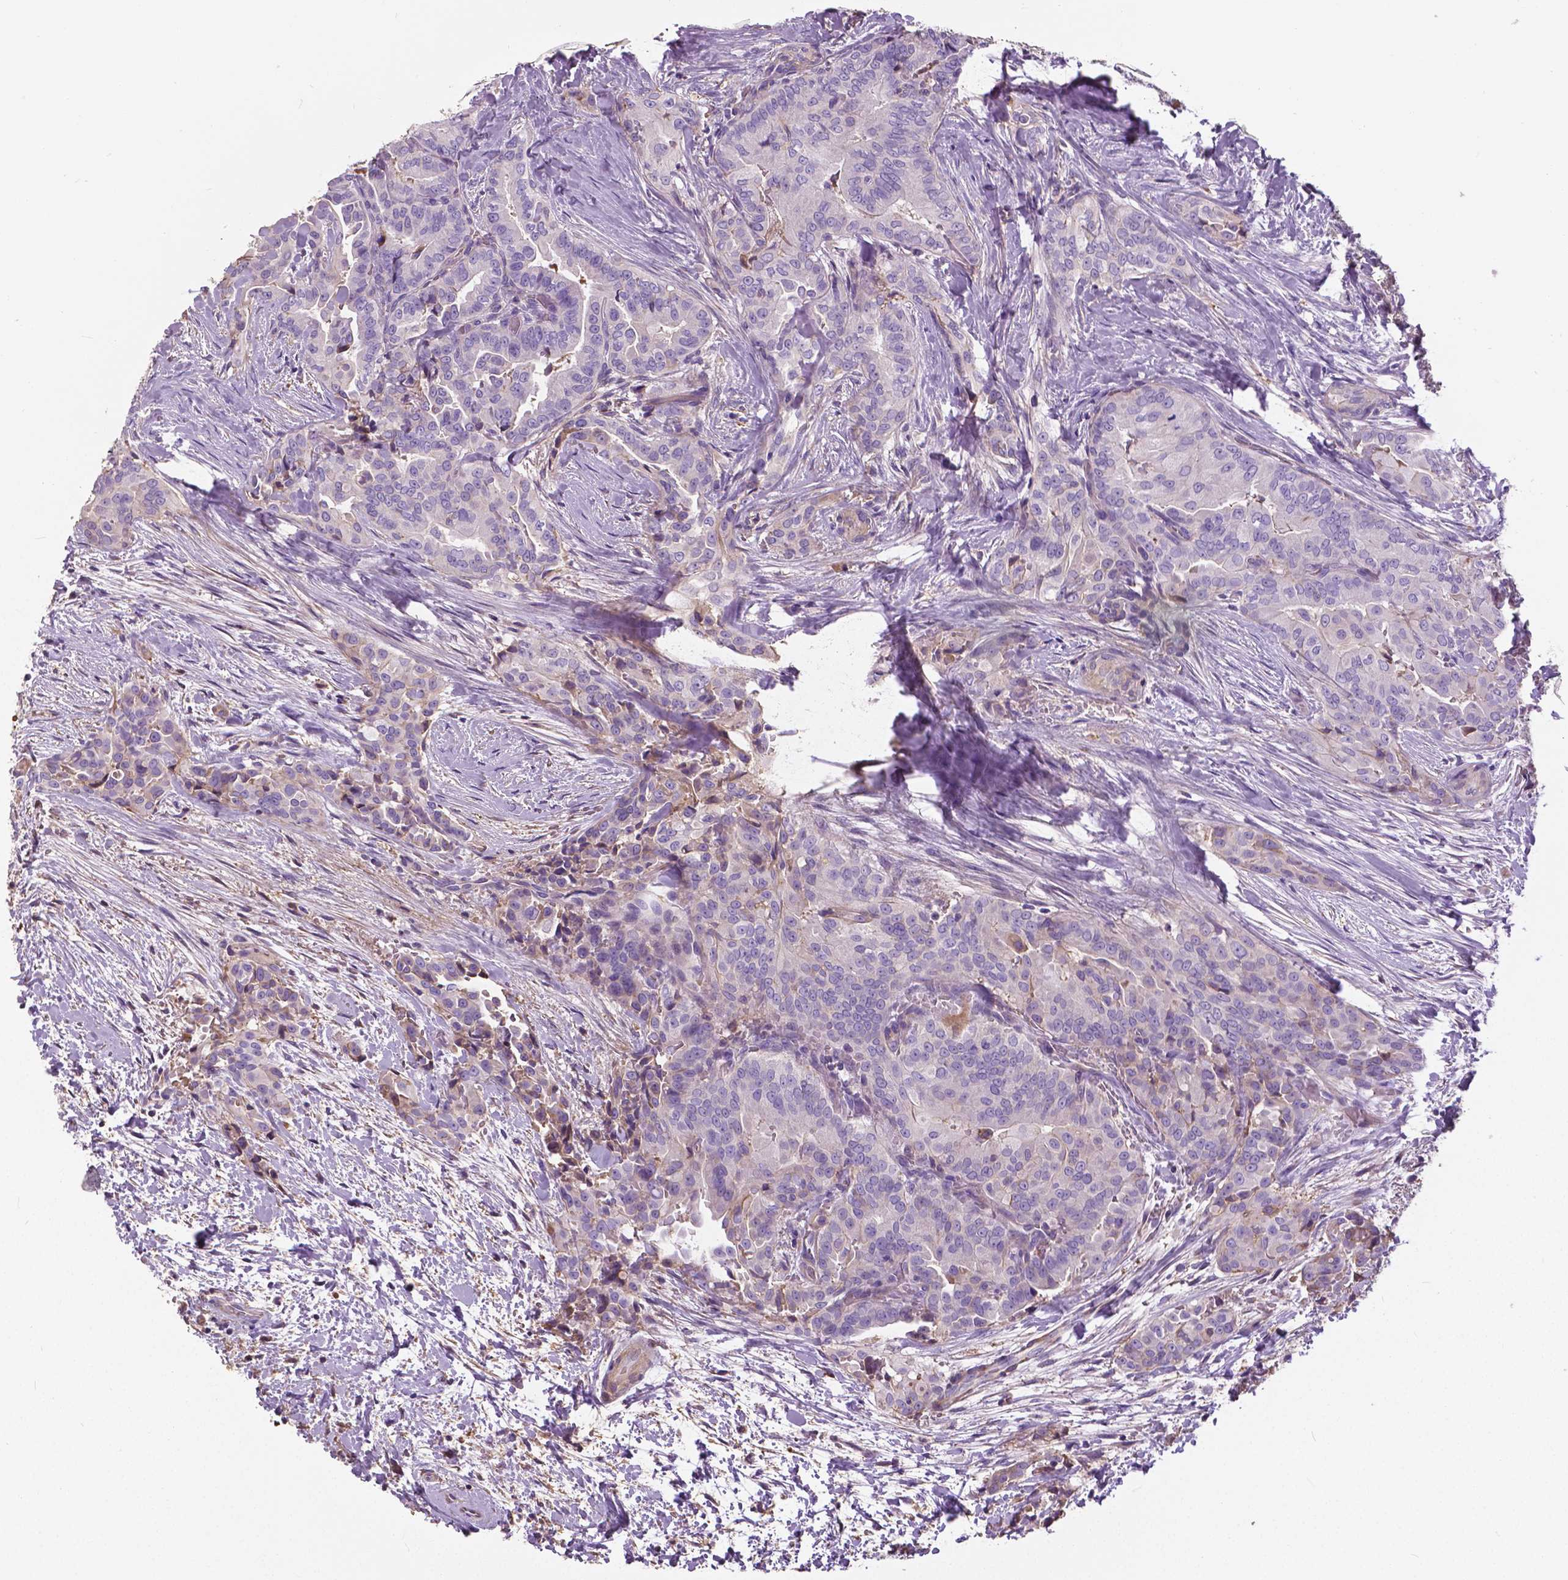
{"staining": {"intensity": "negative", "quantity": "none", "location": "none"}, "tissue": "thyroid cancer", "cell_type": "Tumor cells", "image_type": "cancer", "snomed": [{"axis": "morphology", "description": "Papillary adenocarcinoma, NOS"}, {"axis": "topography", "description": "Thyroid gland"}], "caption": "This is an immunohistochemistry (IHC) micrograph of thyroid cancer (papillary adenocarcinoma). There is no staining in tumor cells.", "gene": "ANXA13", "patient": {"sex": "male", "age": 61}}